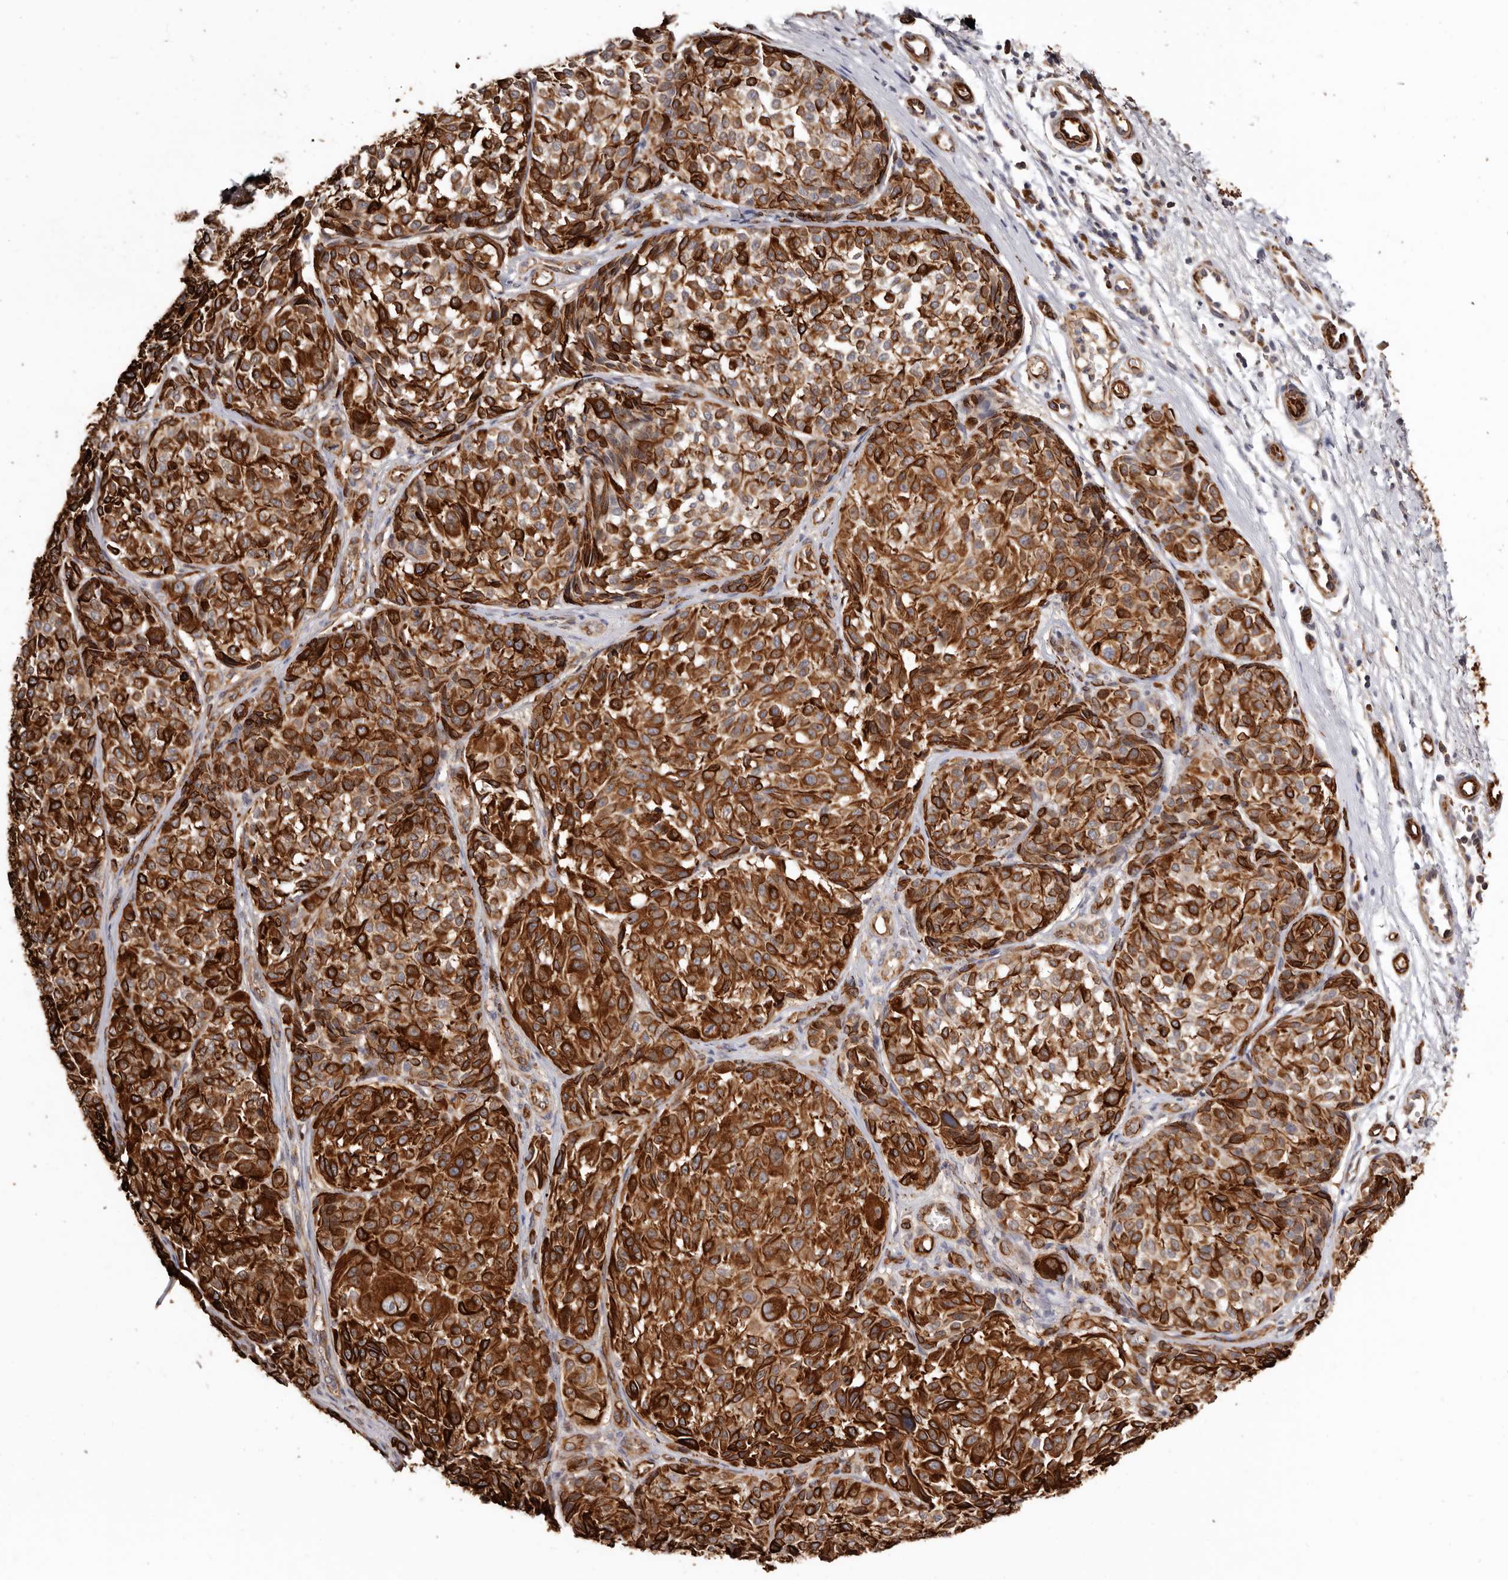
{"staining": {"intensity": "strong", "quantity": ">75%", "location": "cytoplasmic/membranous"}, "tissue": "melanoma", "cell_type": "Tumor cells", "image_type": "cancer", "snomed": [{"axis": "morphology", "description": "Malignant melanoma, NOS"}, {"axis": "topography", "description": "Skin"}], "caption": "The image demonstrates immunohistochemical staining of malignant melanoma. There is strong cytoplasmic/membranous staining is seen in approximately >75% of tumor cells. (DAB = brown stain, brightfield microscopy at high magnification).", "gene": "ZNF557", "patient": {"sex": "male", "age": 83}}